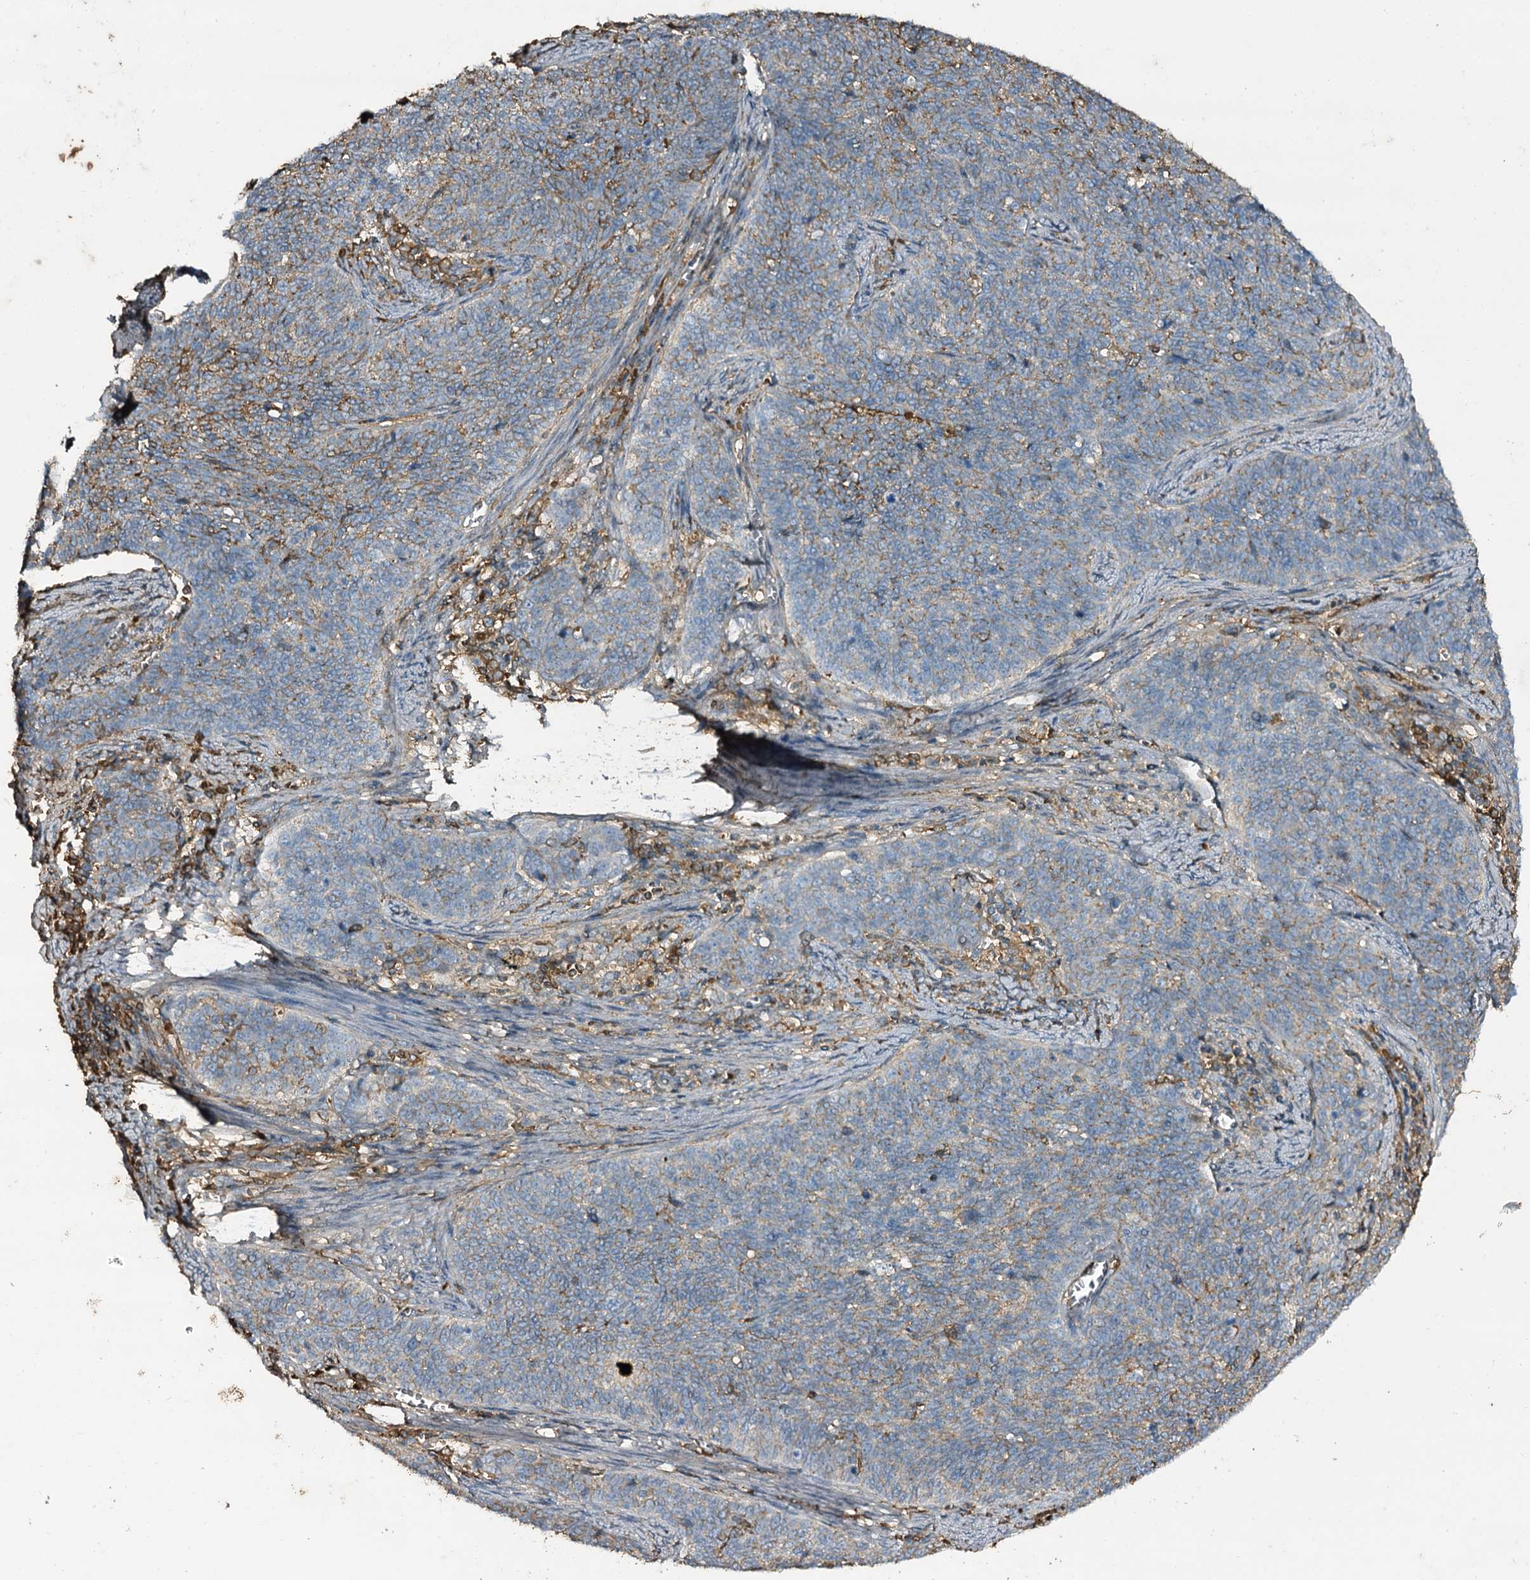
{"staining": {"intensity": "moderate", "quantity": "25%-75%", "location": "cytoplasmic/membranous"}, "tissue": "cervical cancer", "cell_type": "Tumor cells", "image_type": "cancer", "snomed": [{"axis": "morphology", "description": "Squamous cell carcinoma, NOS"}, {"axis": "topography", "description": "Cervix"}], "caption": "The histopathology image exhibits staining of squamous cell carcinoma (cervical), revealing moderate cytoplasmic/membranous protein expression (brown color) within tumor cells. Nuclei are stained in blue.", "gene": "EDN1", "patient": {"sex": "female", "age": 39}}